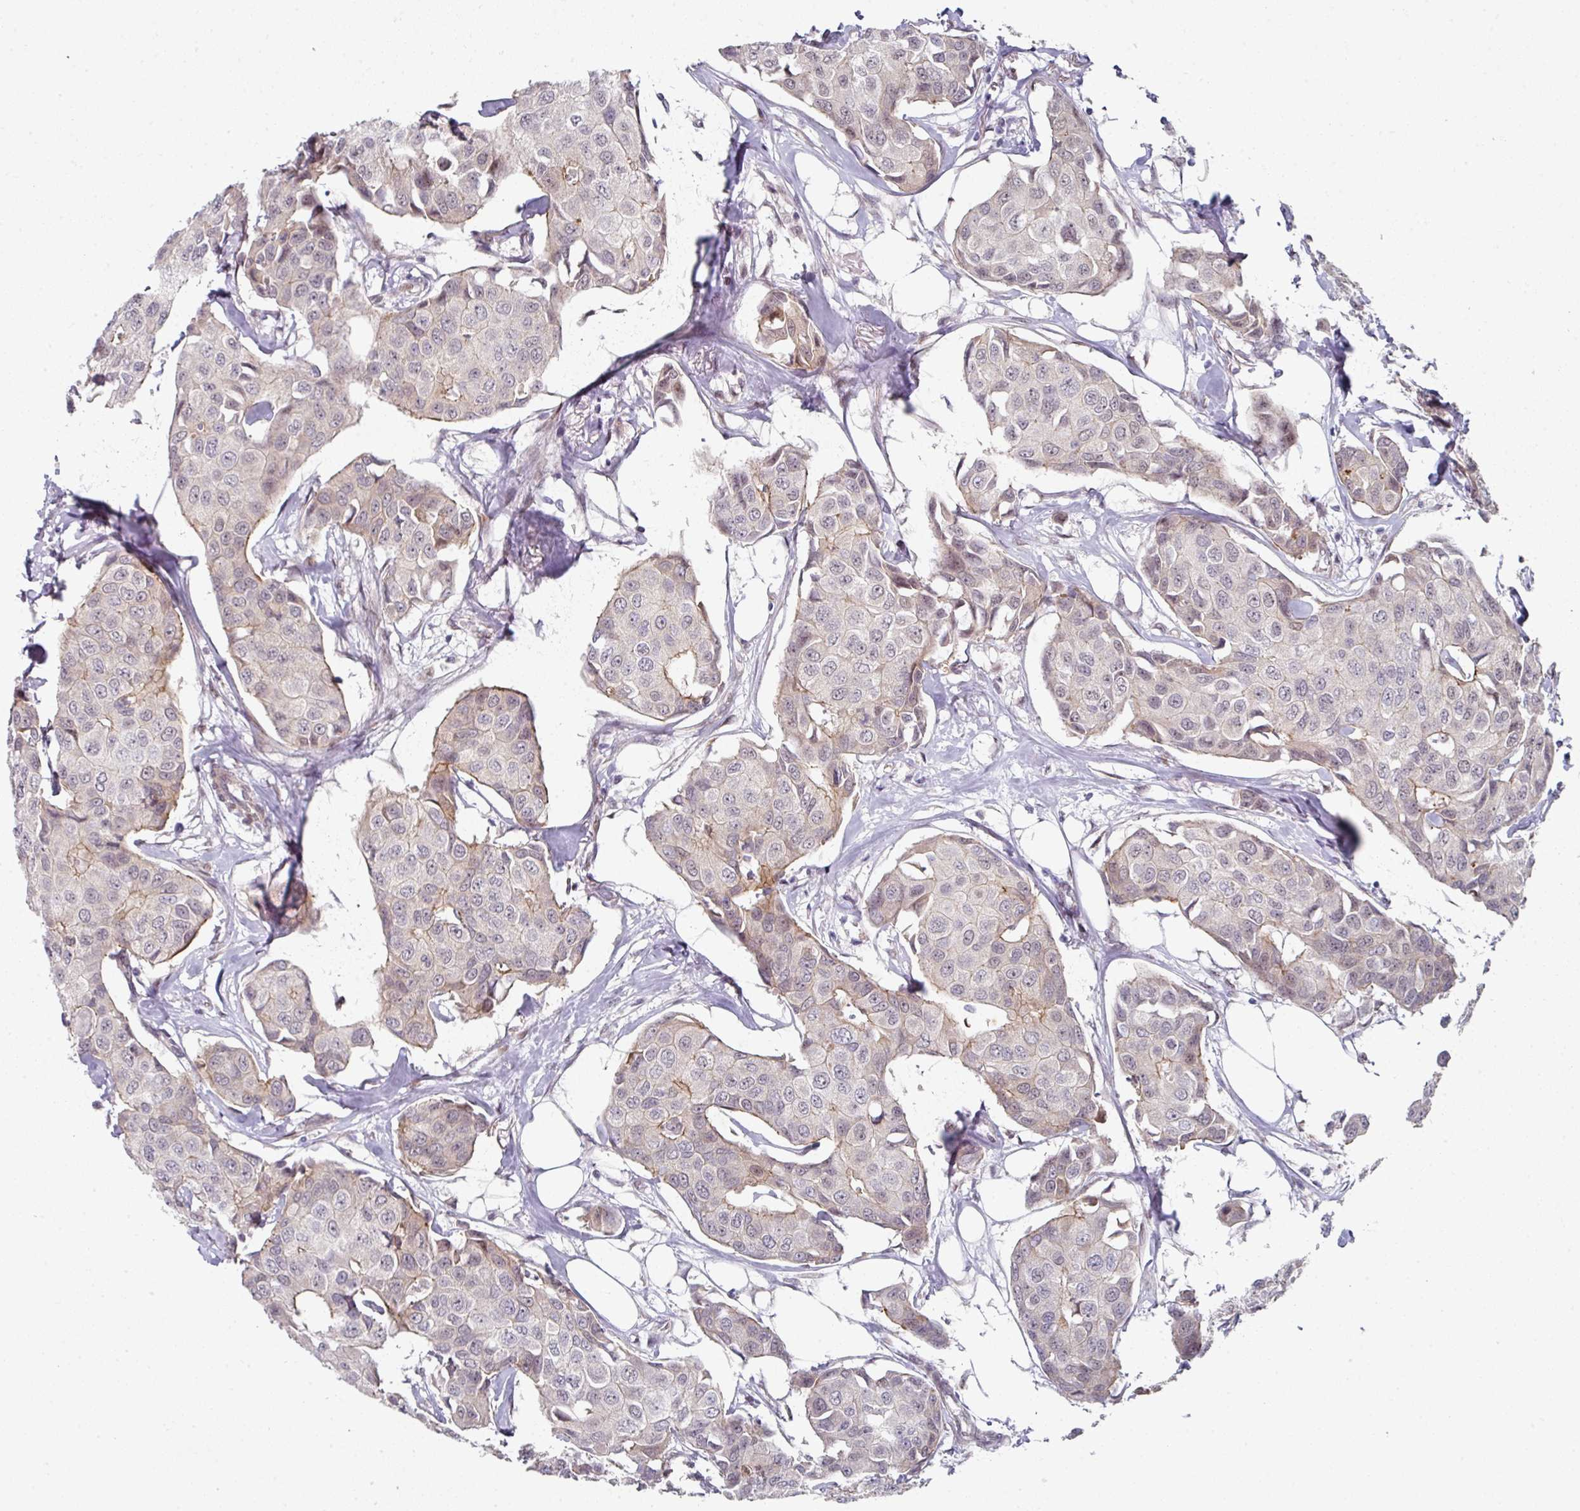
{"staining": {"intensity": "weak", "quantity": "<25%", "location": "cytoplasmic/membranous"}, "tissue": "breast cancer", "cell_type": "Tumor cells", "image_type": "cancer", "snomed": [{"axis": "morphology", "description": "Duct carcinoma"}, {"axis": "topography", "description": "Breast"}], "caption": "Breast infiltrating ductal carcinoma was stained to show a protein in brown. There is no significant expression in tumor cells.", "gene": "TMCC1", "patient": {"sex": "female", "age": 80}}